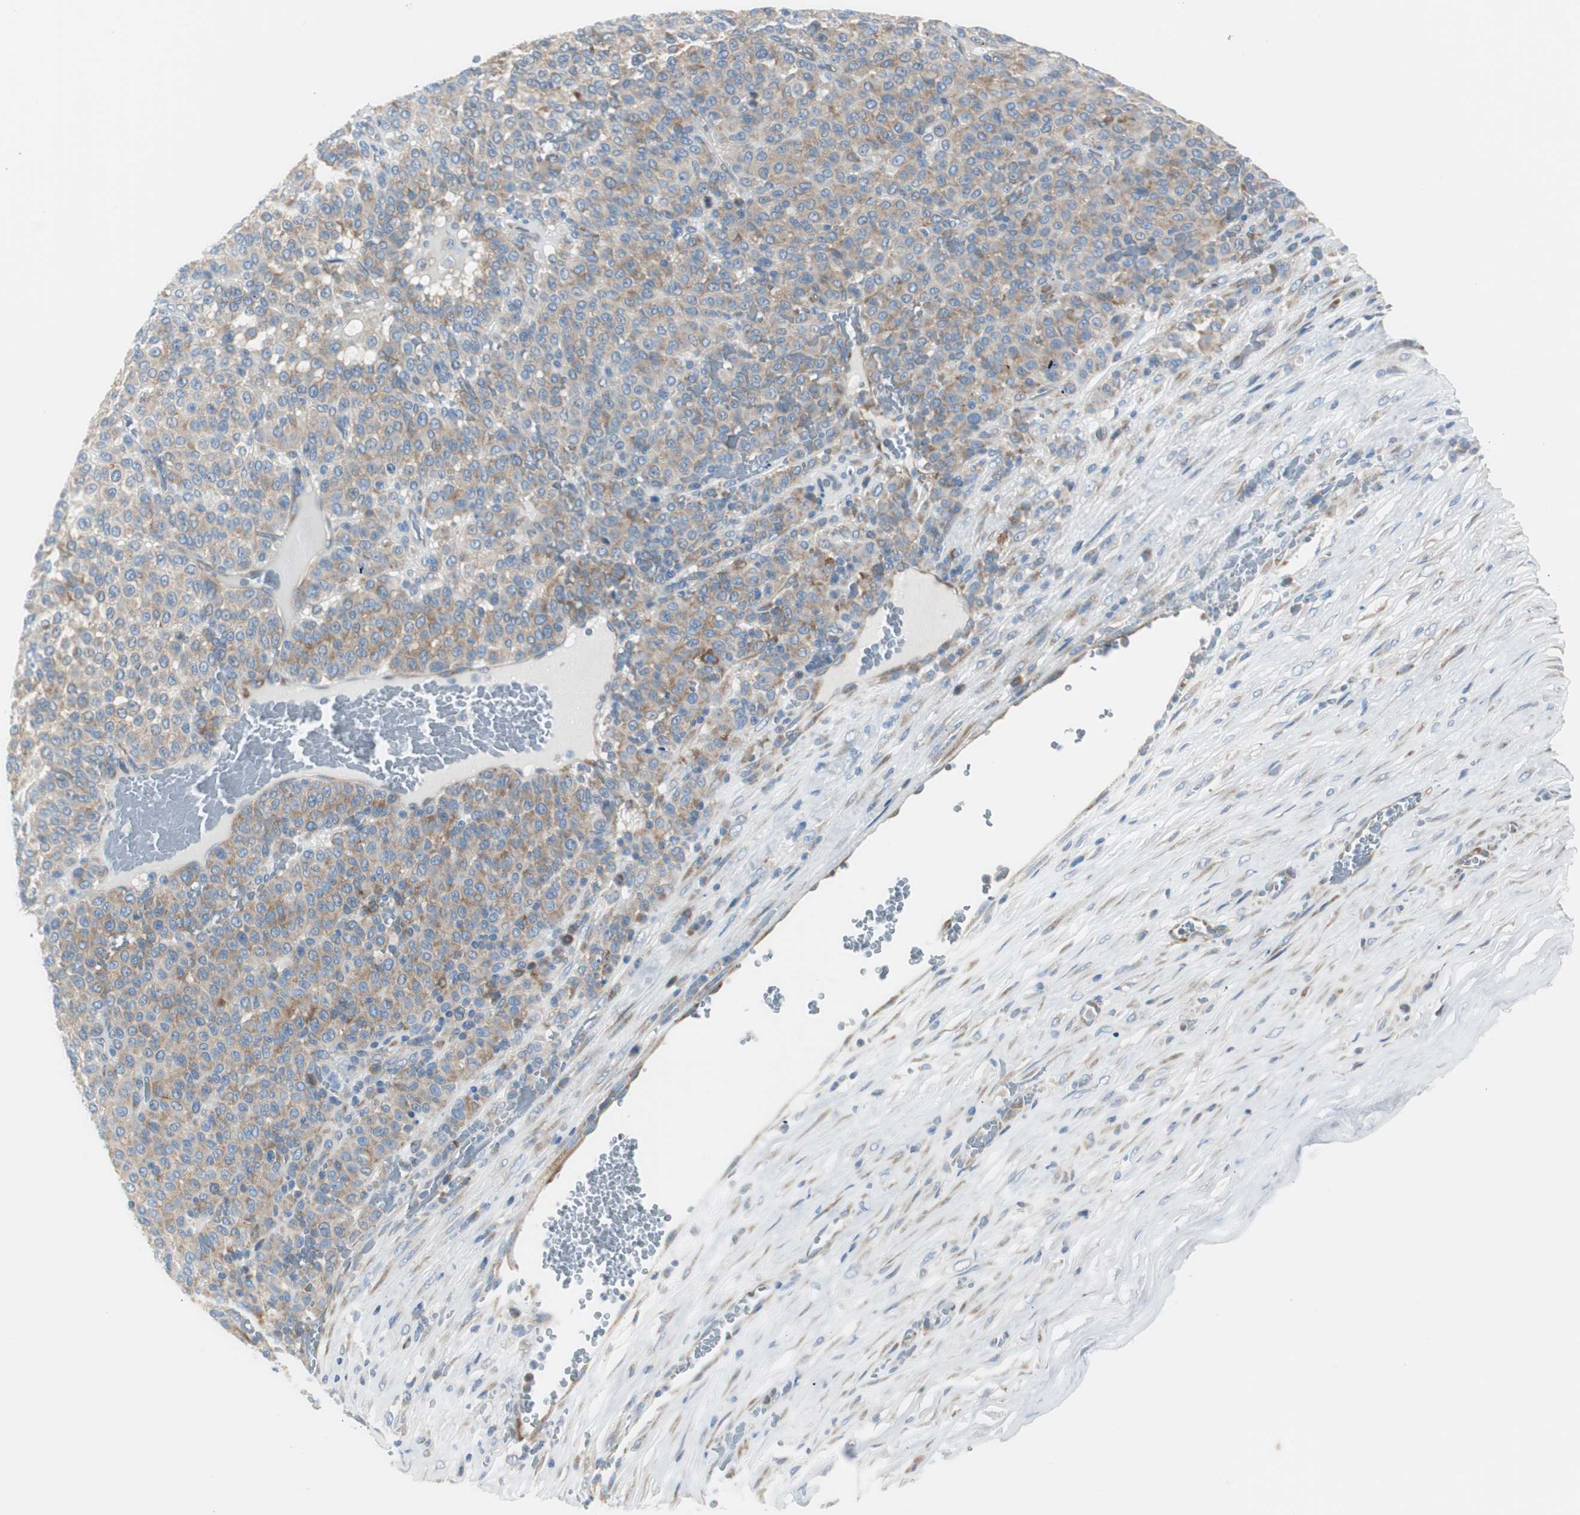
{"staining": {"intensity": "weak", "quantity": ">75%", "location": "cytoplasmic/membranous"}, "tissue": "melanoma", "cell_type": "Tumor cells", "image_type": "cancer", "snomed": [{"axis": "morphology", "description": "Malignant melanoma, Metastatic site"}, {"axis": "topography", "description": "Pancreas"}], "caption": "Immunohistochemistry (IHC) histopathology image of neoplastic tissue: malignant melanoma (metastatic site) stained using IHC displays low levels of weak protein expression localized specifically in the cytoplasmic/membranous of tumor cells, appearing as a cytoplasmic/membranous brown color.", "gene": "RPS12", "patient": {"sex": "female", "age": 30}}